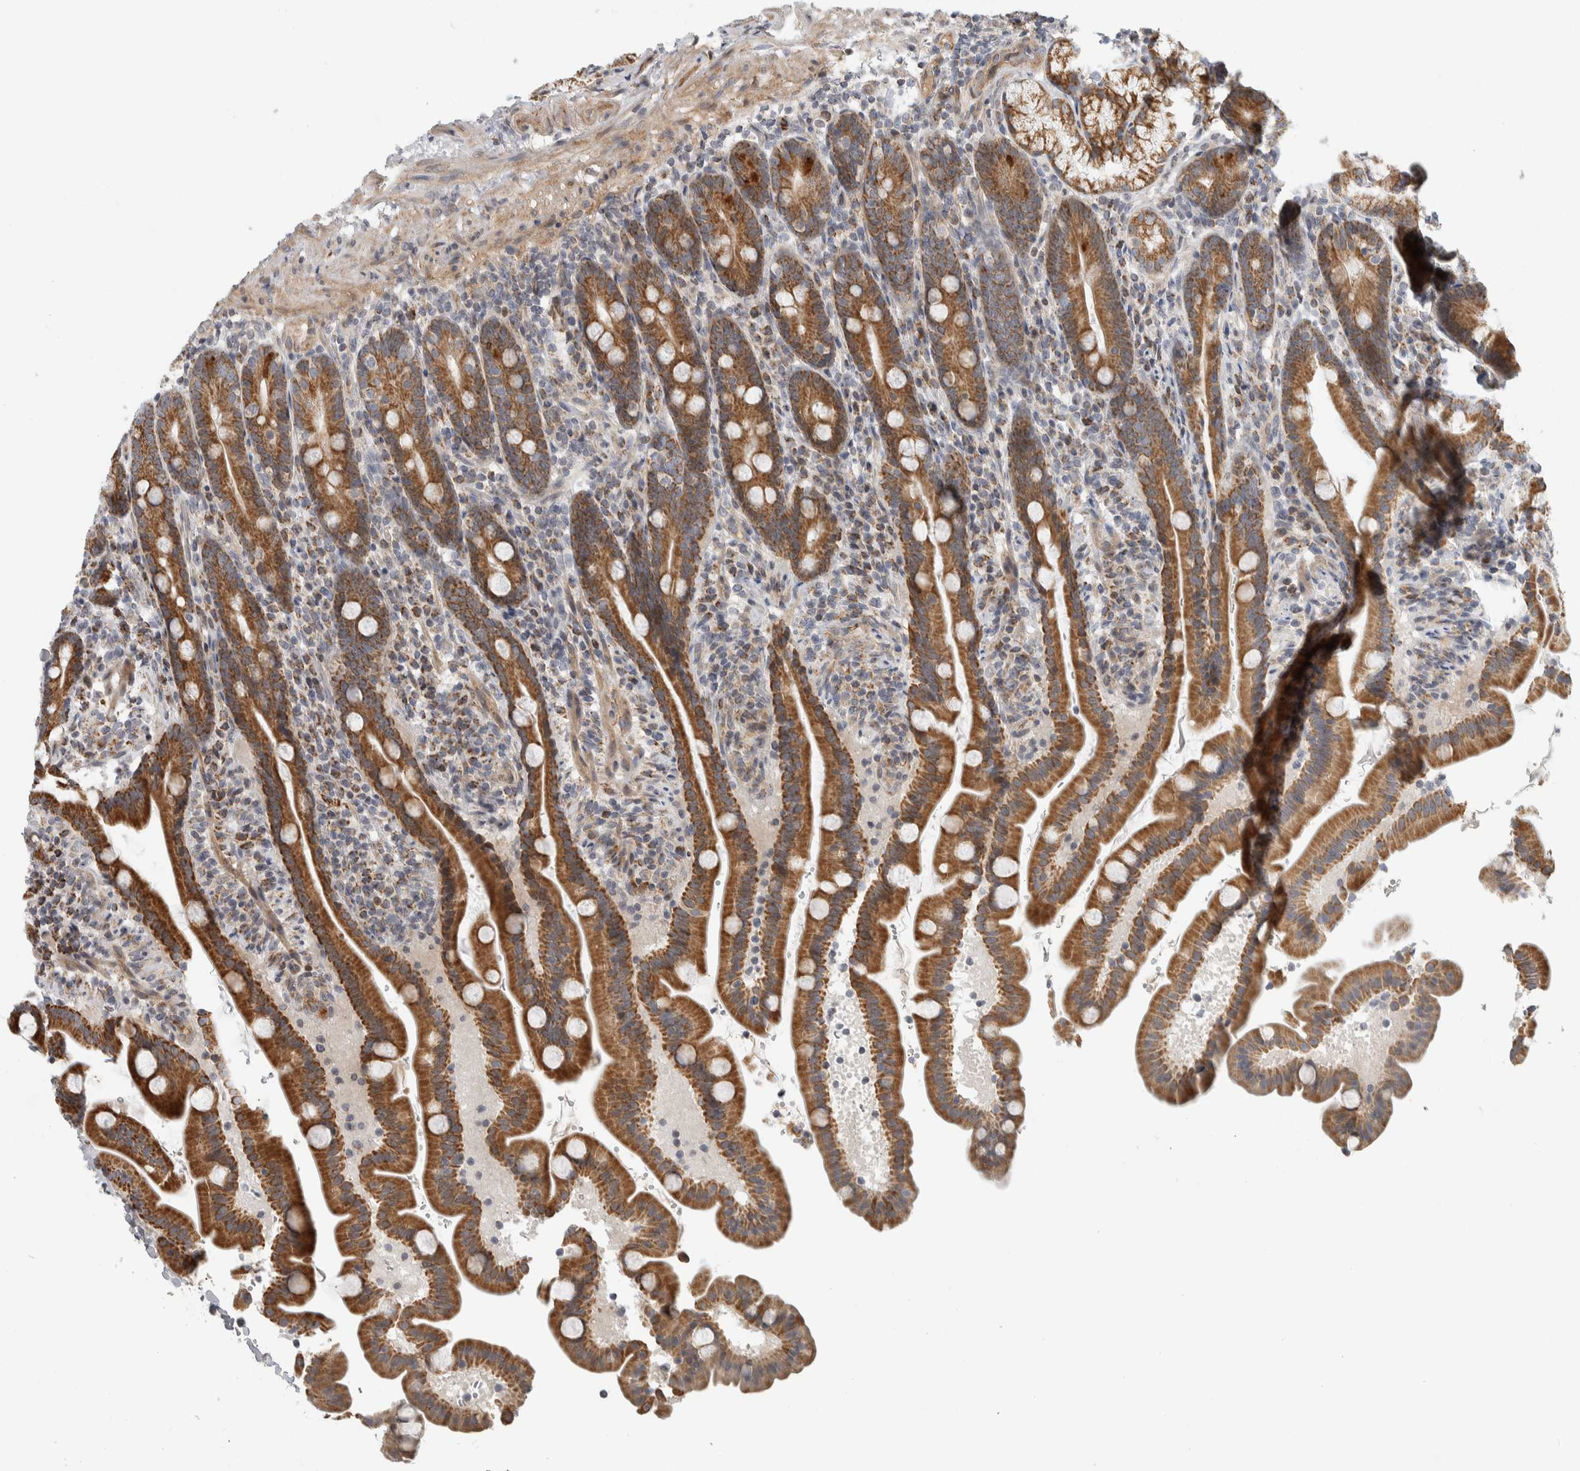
{"staining": {"intensity": "strong", "quantity": ">75%", "location": "cytoplasmic/membranous"}, "tissue": "duodenum", "cell_type": "Glandular cells", "image_type": "normal", "snomed": [{"axis": "morphology", "description": "Normal tissue, NOS"}, {"axis": "topography", "description": "Duodenum"}], "caption": "Immunohistochemistry (DAB) staining of normal duodenum displays strong cytoplasmic/membranous protein expression in about >75% of glandular cells. The protein of interest is stained brown, and the nuclei are stained in blue (DAB (3,3'-diaminobenzidine) IHC with brightfield microscopy, high magnification).", "gene": "AFP", "patient": {"sex": "male", "age": 54}}